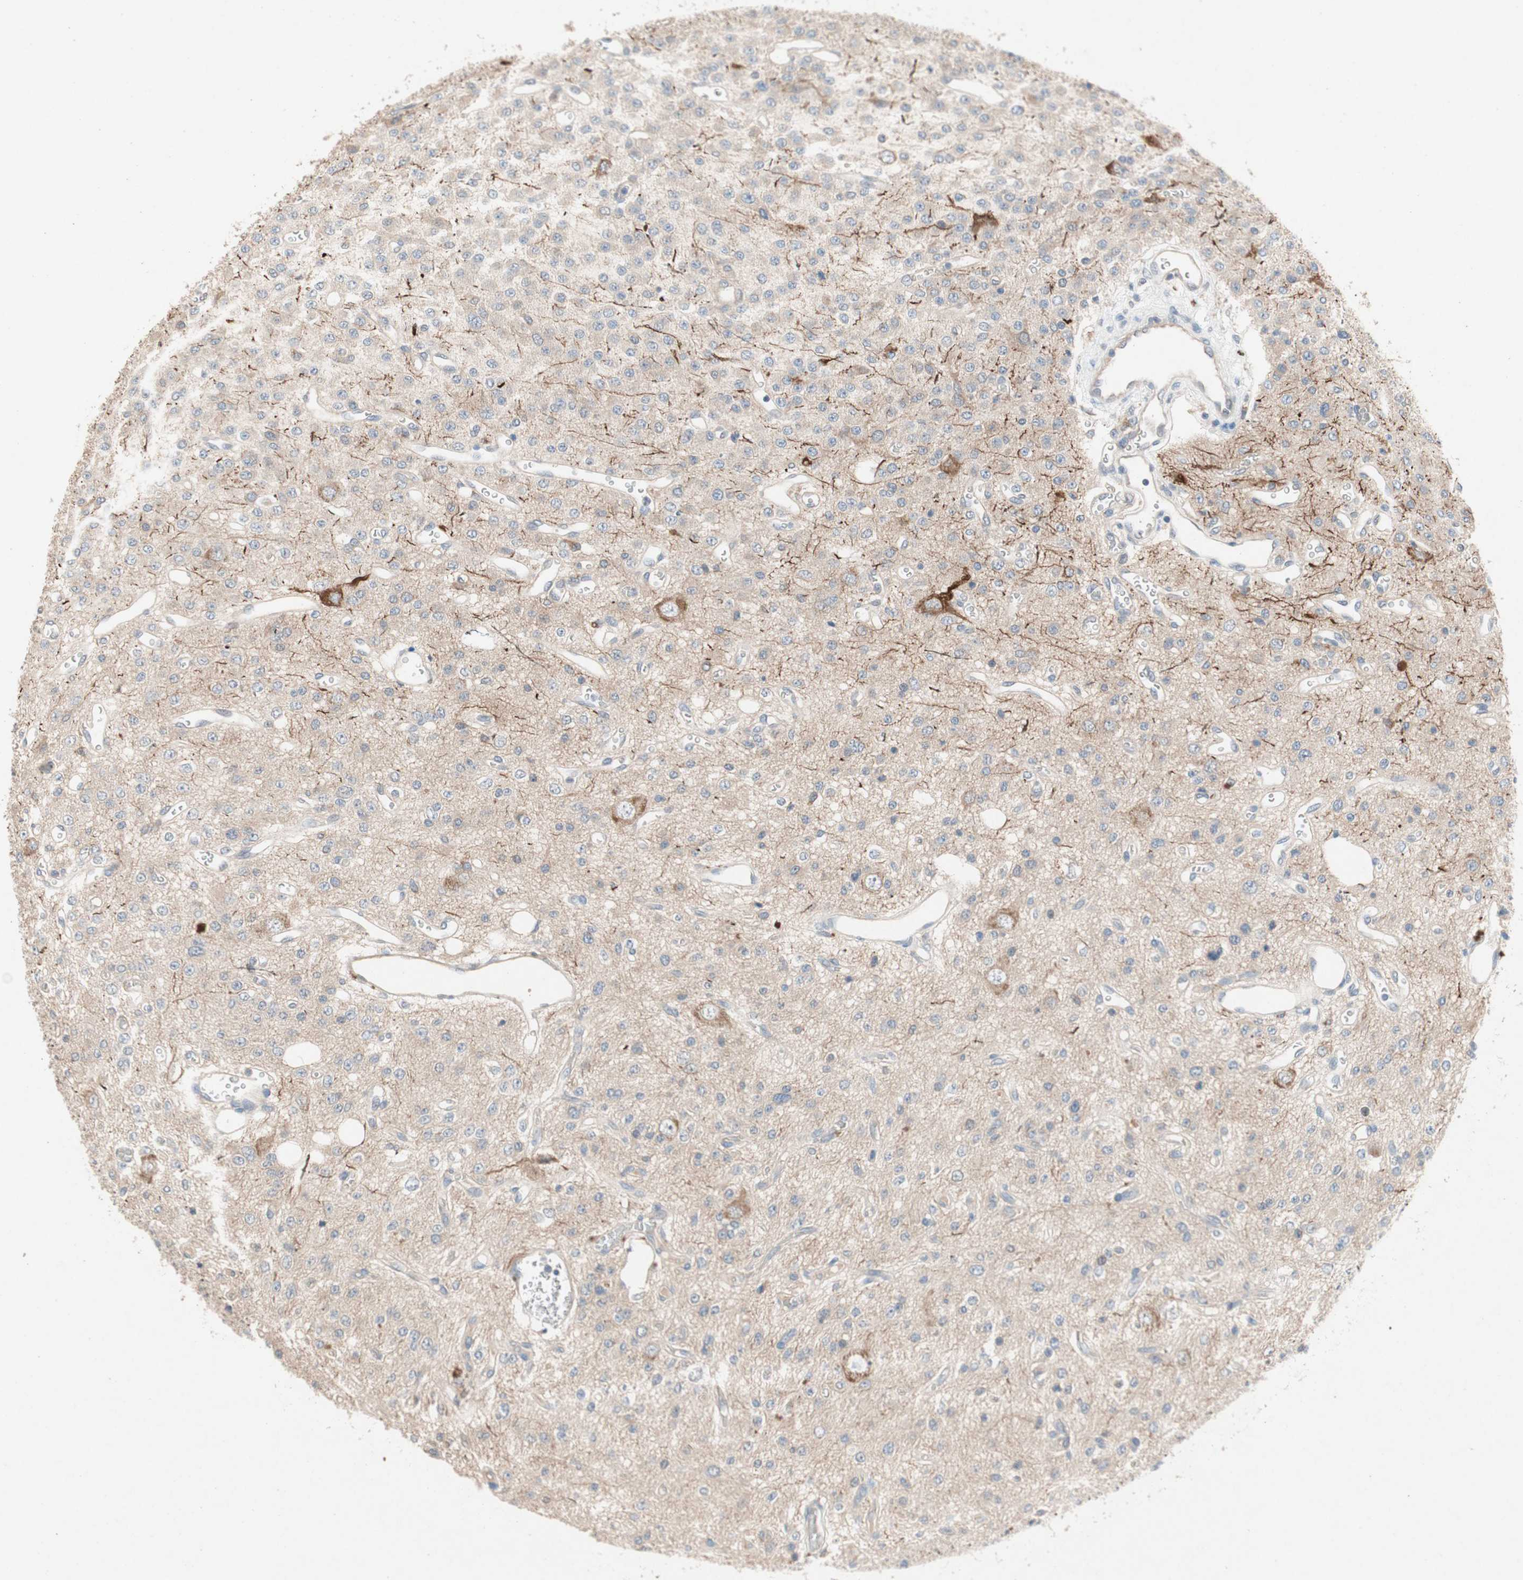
{"staining": {"intensity": "weak", "quantity": ">75%", "location": "cytoplasmic/membranous"}, "tissue": "glioma", "cell_type": "Tumor cells", "image_type": "cancer", "snomed": [{"axis": "morphology", "description": "Glioma, malignant, Low grade"}, {"axis": "topography", "description": "Brain"}], "caption": "Brown immunohistochemical staining in human glioma exhibits weak cytoplasmic/membranous staining in about >75% of tumor cells. The staining was performed using DAB (3,3'-diaminobenzidine), with brown indicating positive protein expression. Nuclei are stained blue with hematoxylin.", "gene": "NCLN", "patient": {"sex": "male", "age": 38}}